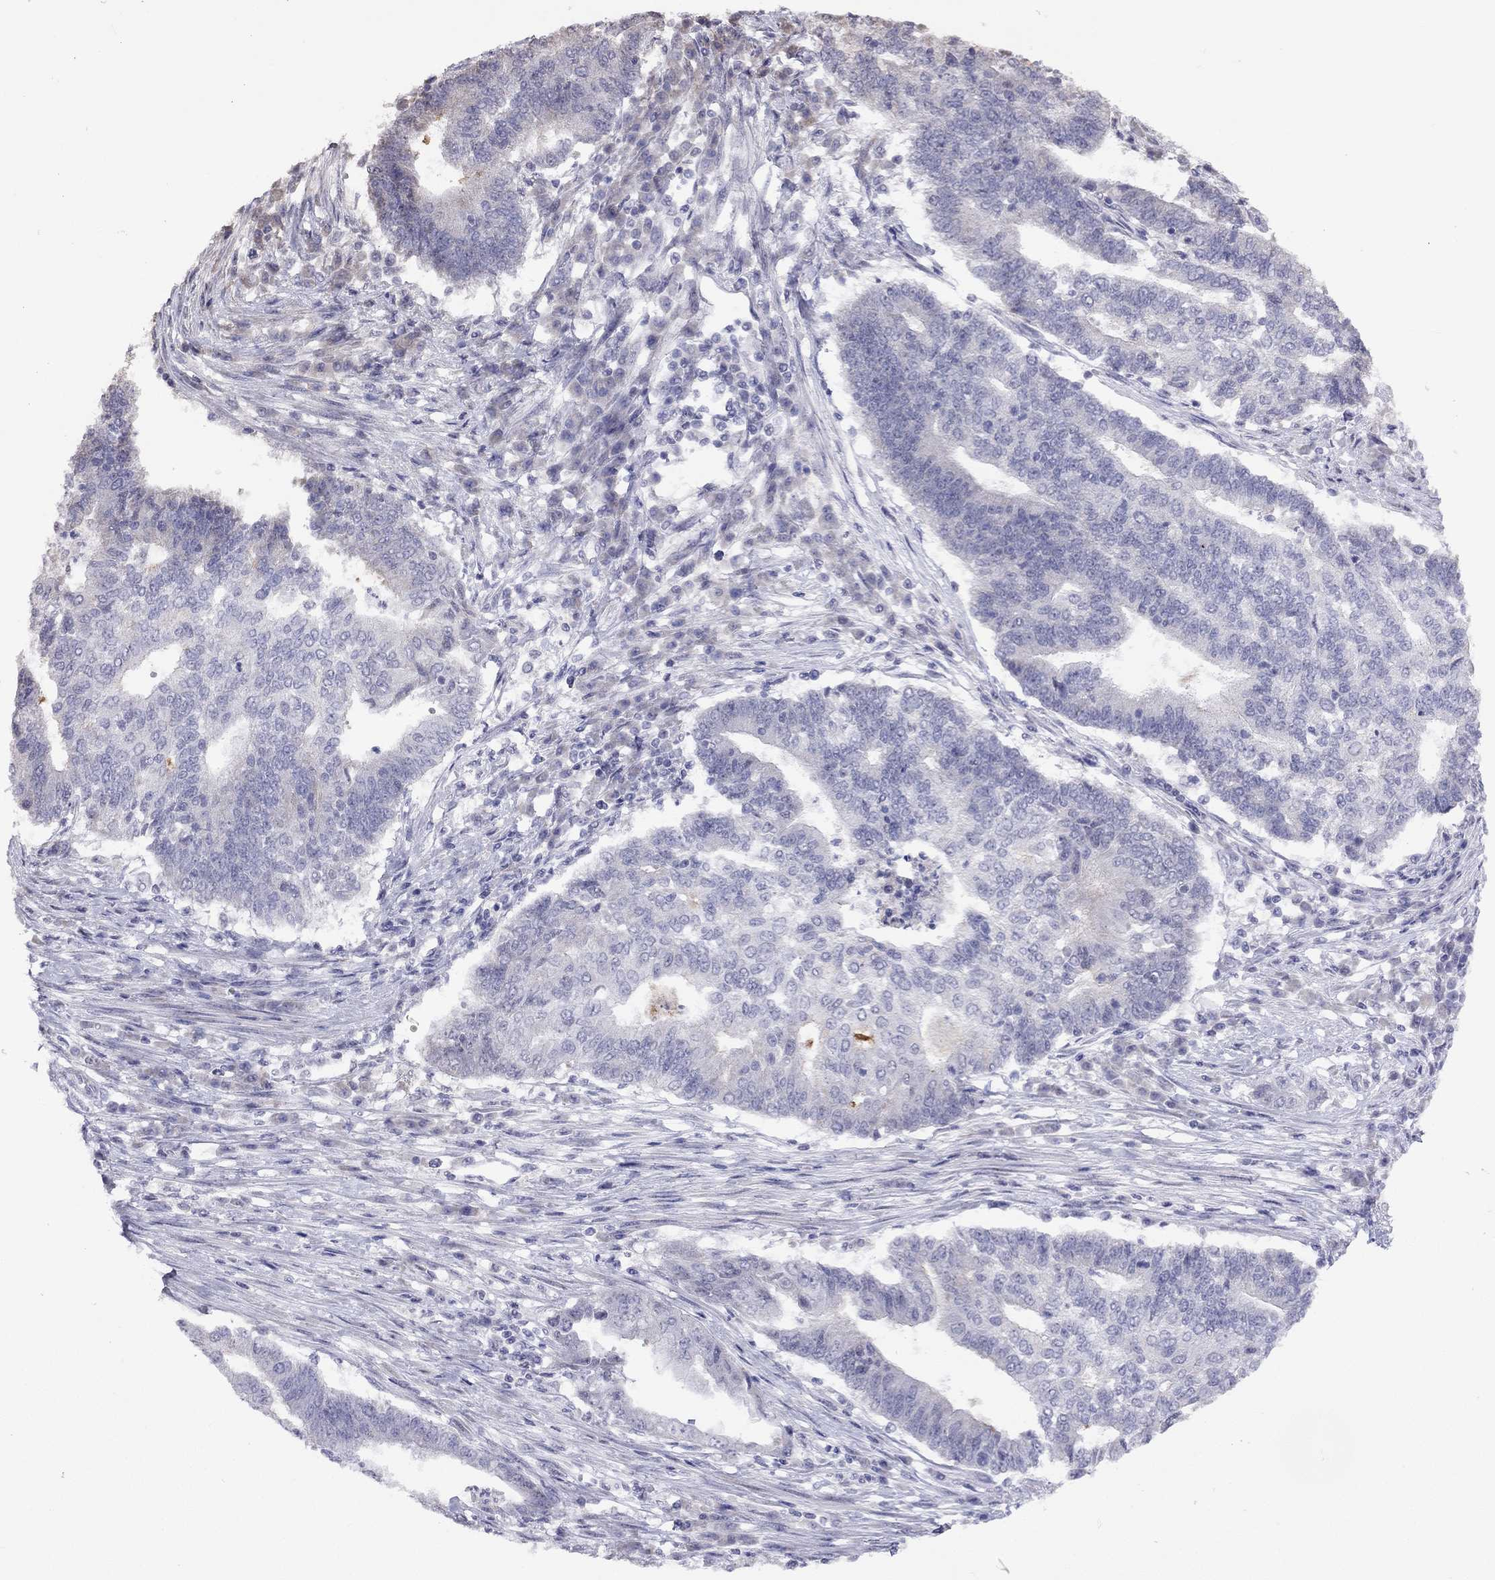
{"staining": {"intensity": "negative", "quantity": "none", "location": "none"}, "tissue": "endometrial cancer", "cell_type": "Tumor cells", "image_type": "cancer", "snomed": [{"axis": "morphology", "description": "Adenocarcinoma, NOS"}, {"axis": "topography", "description": "Uterus"}, {"axis": "topography", "description": "Endometrium"}], "caption": "DAB immunohistochemical staining of human endometrial adenocarcinoma exhibits no significant positivity in tumor cells. (DAB (3,3'-diaminobenzidine) IHC with hematoxylin counter stain).", "gene": "HES5", "patient": {"sex": "female", "age": 54}}